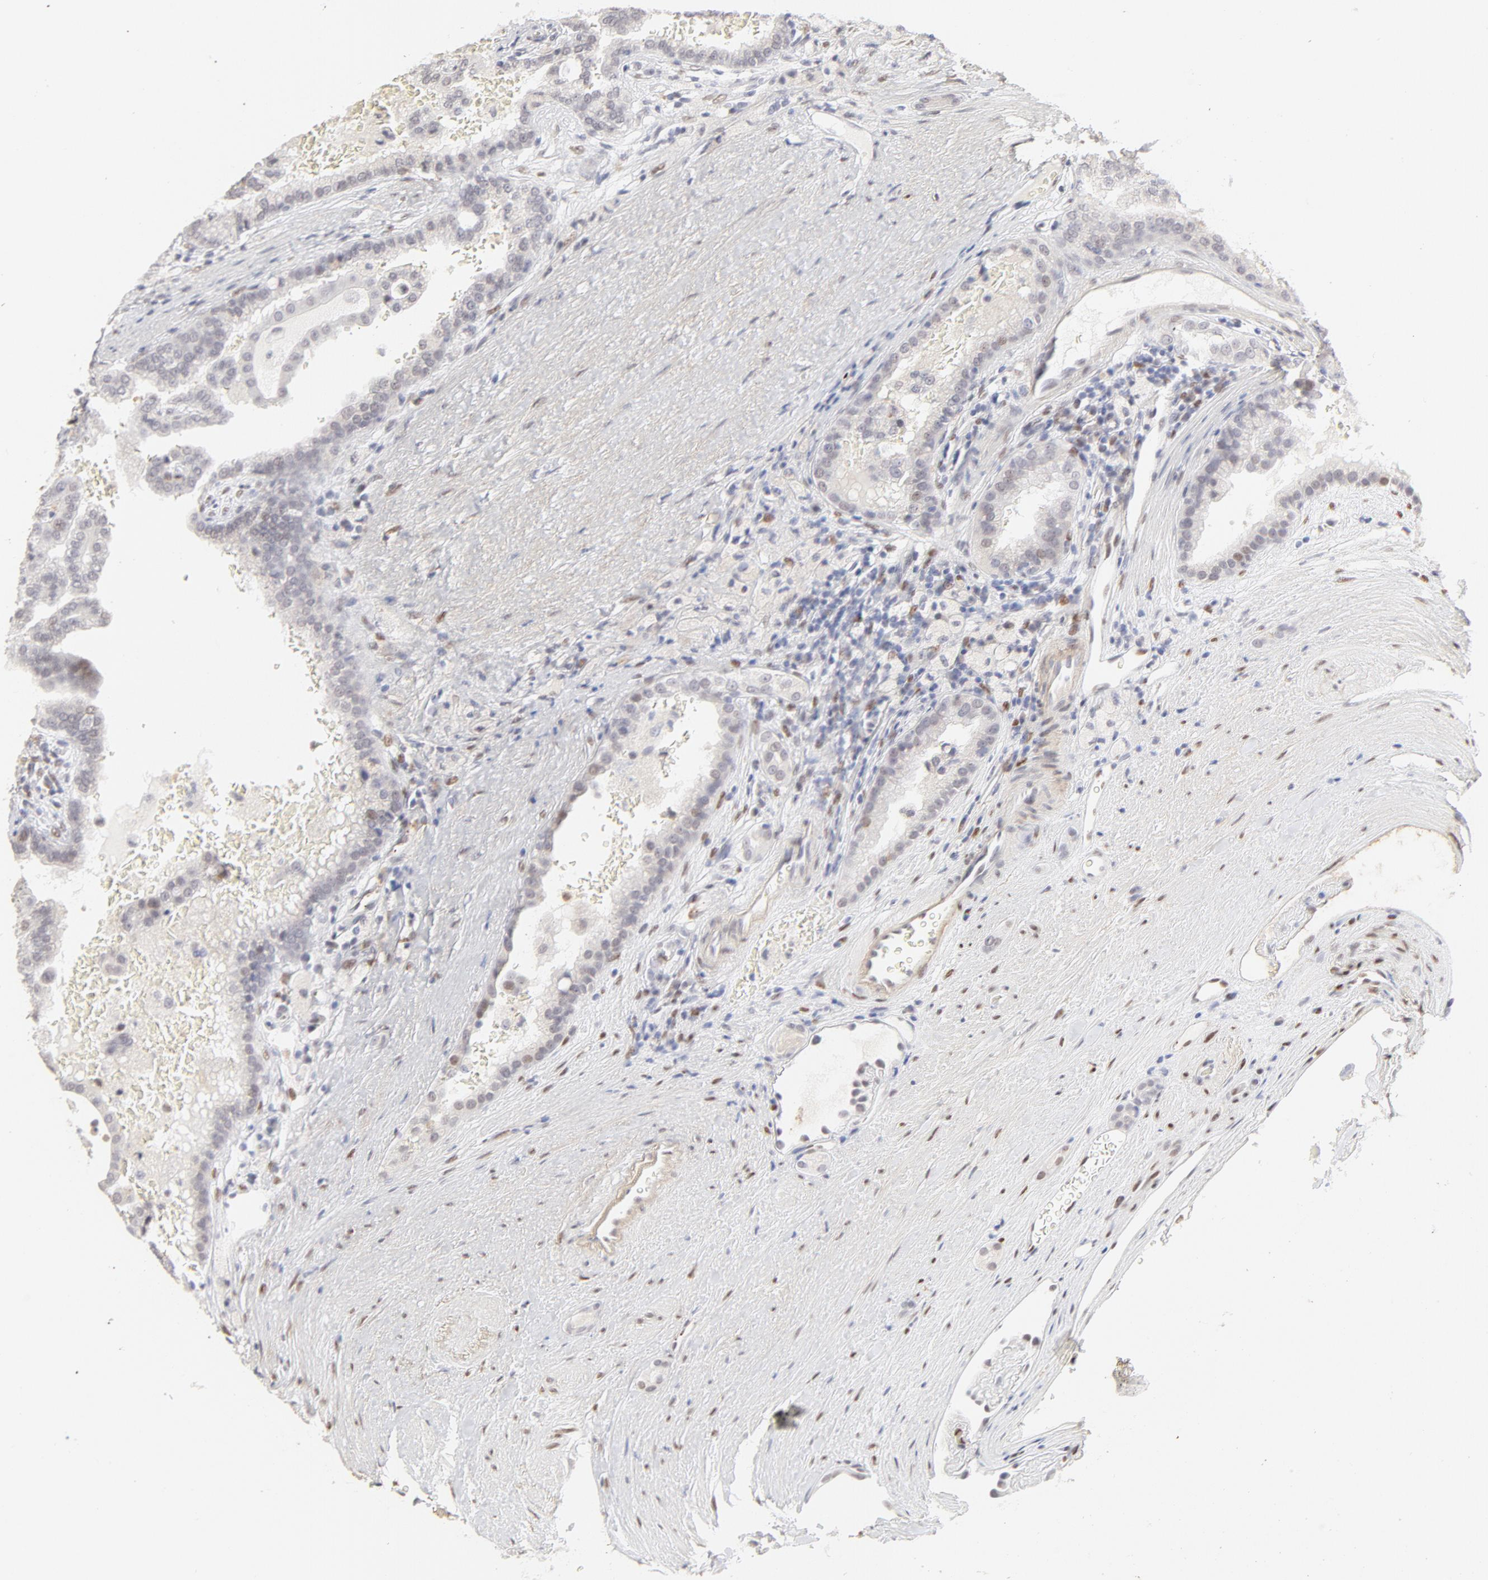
{"staining": {"intensity": "weak", "quantity": "<25%", "location": "nuclear"}, "tissue": "renal cancer", "cell_type": "Tumor cells", "image_type": "cancer", "snomed": [{"axis": "morphology", "description": "Adenocarcinoma, NOS"}, {"axis": "topography", "description": "Kidney"}], "caption": "Adenocarcinoma (renal) was stained to show a protein in brown. There is no significant staining in tumor cells.", "gene": "PBX1", "patient": {"sex": "male", "age": 61}}